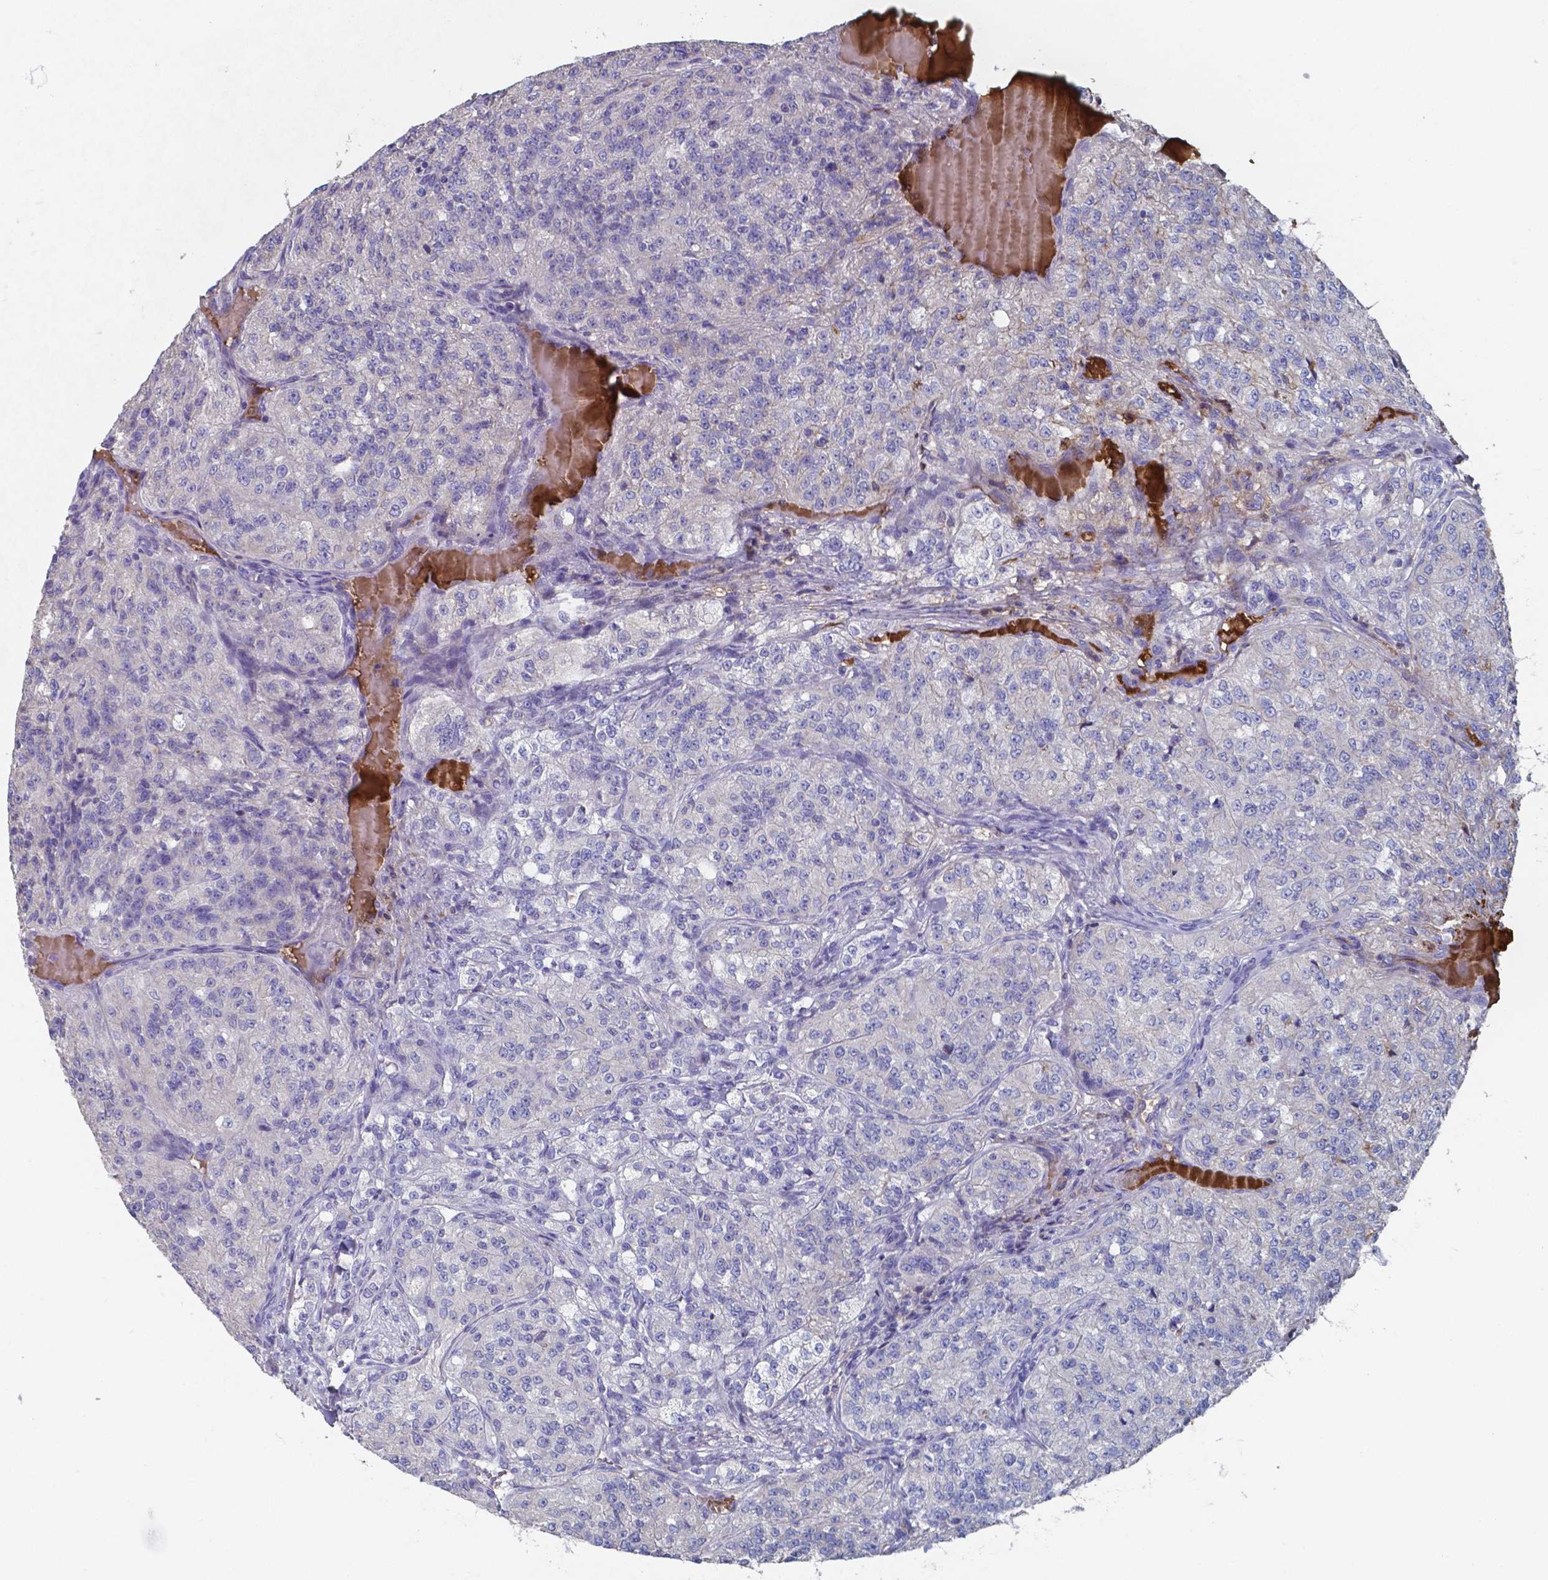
{"staining": {"intensity": "negative", "quantity": "none", "location": "none"}, "tissue": "renal cancer", "cell_type": "Tumor cells", "image_type": "cancer", "snomed": [{"axis": "morphology", "description": "Adenocarcinoma, NOS"}, {"axis": "topography", "description": "Kidney"}], "caption": "Tumor cells show no significant expression in renal cancer.", "gene": "BTBD17", "patient": {"sex": "female", "age": 63}}